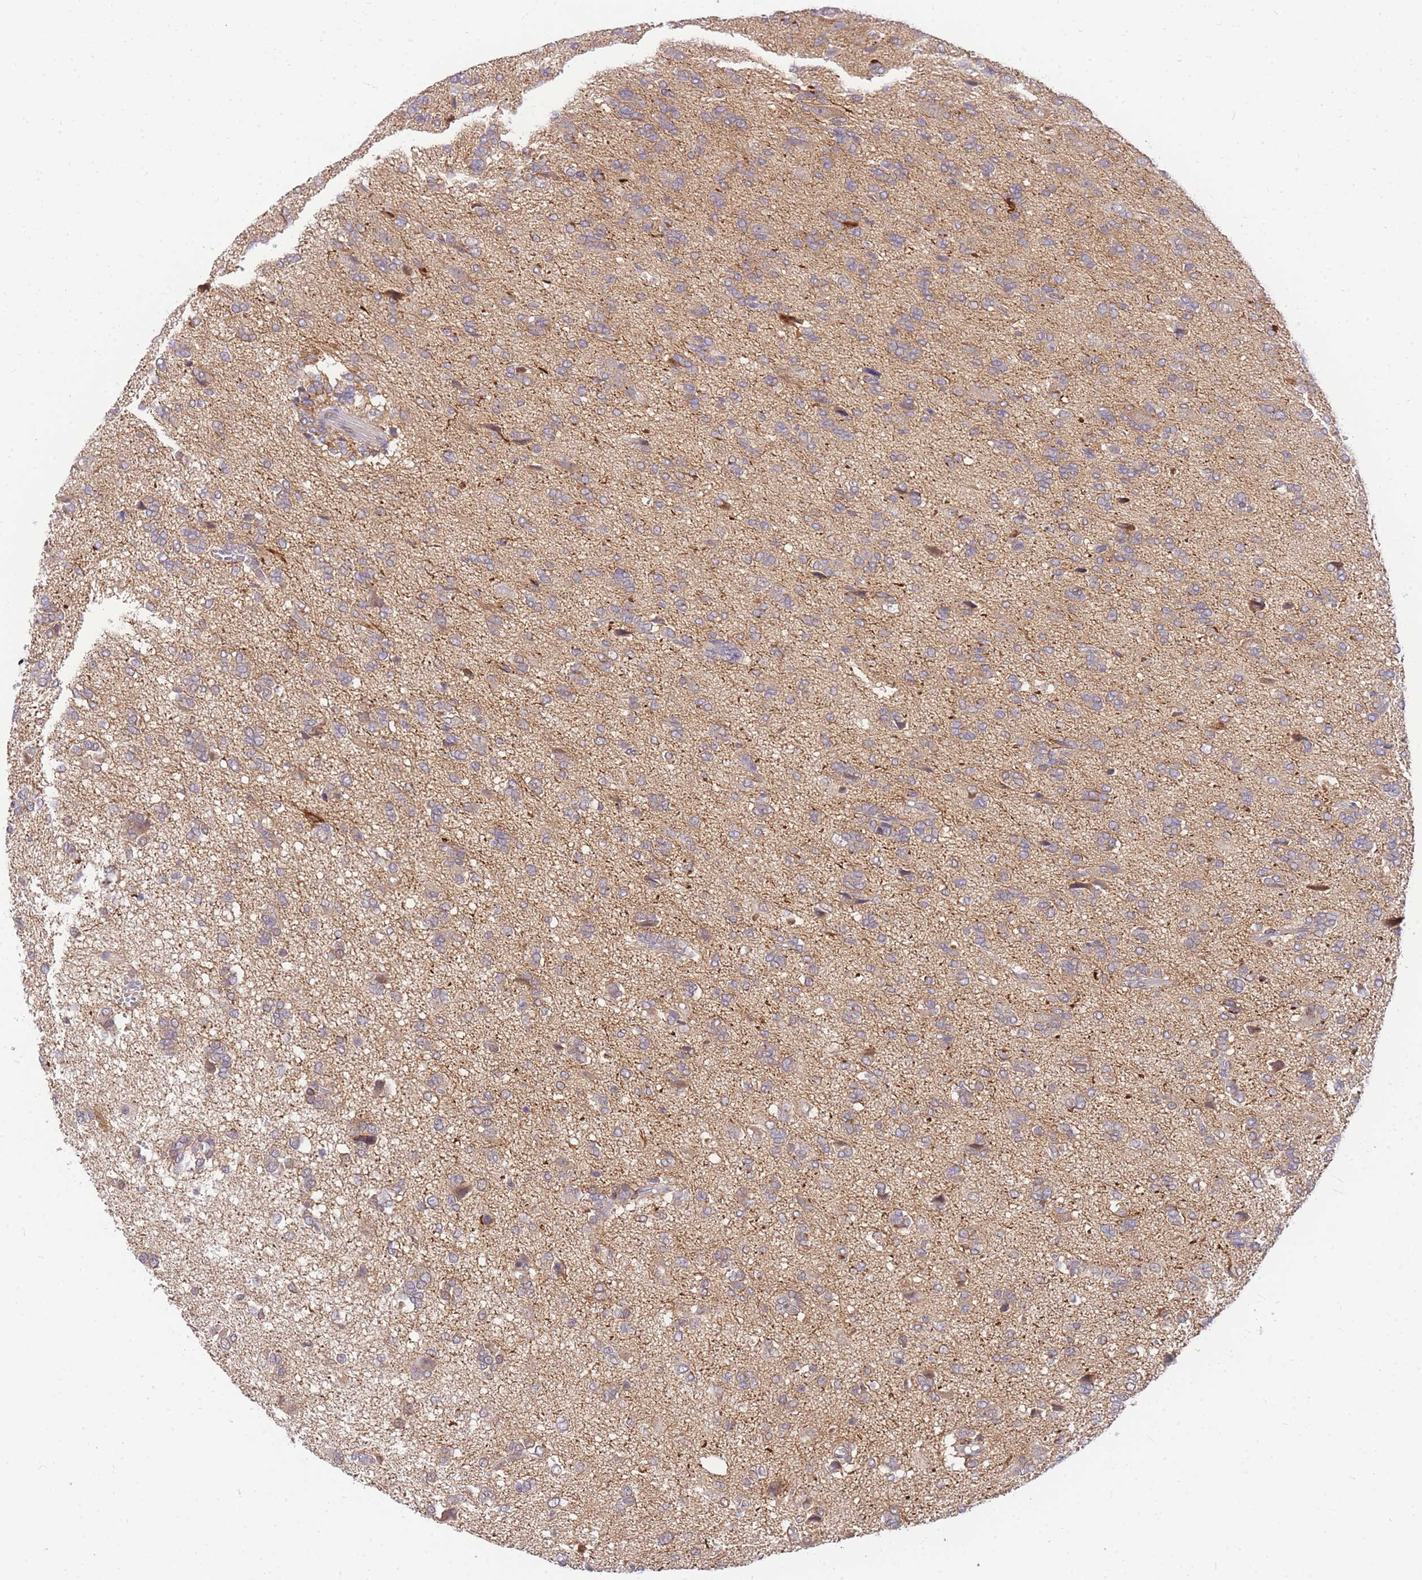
{"staining": {"intensity": "negative", "quantity": "none", "location": "none"}, "tissue": "glioma", "cell_type": "Tumor cells", "image_type": "cancer", "snomed": [{"axis": "morphology", "description": "Glioma, malignant, High grade"}, {"axis": "topography", "description": "Brain"}], "caption": "This is a image of IHC staining of malignant glioma (high-grade), which shows no expression in tumor cells. (Stains: DAB (3,3'-diaminobenzidine) IHC with hematoxylin counter stain, Microscopy: brightfield microscopy at high magnification).", "gene": "S100PBP", "patient": {"sex": "female", "age": 59}}